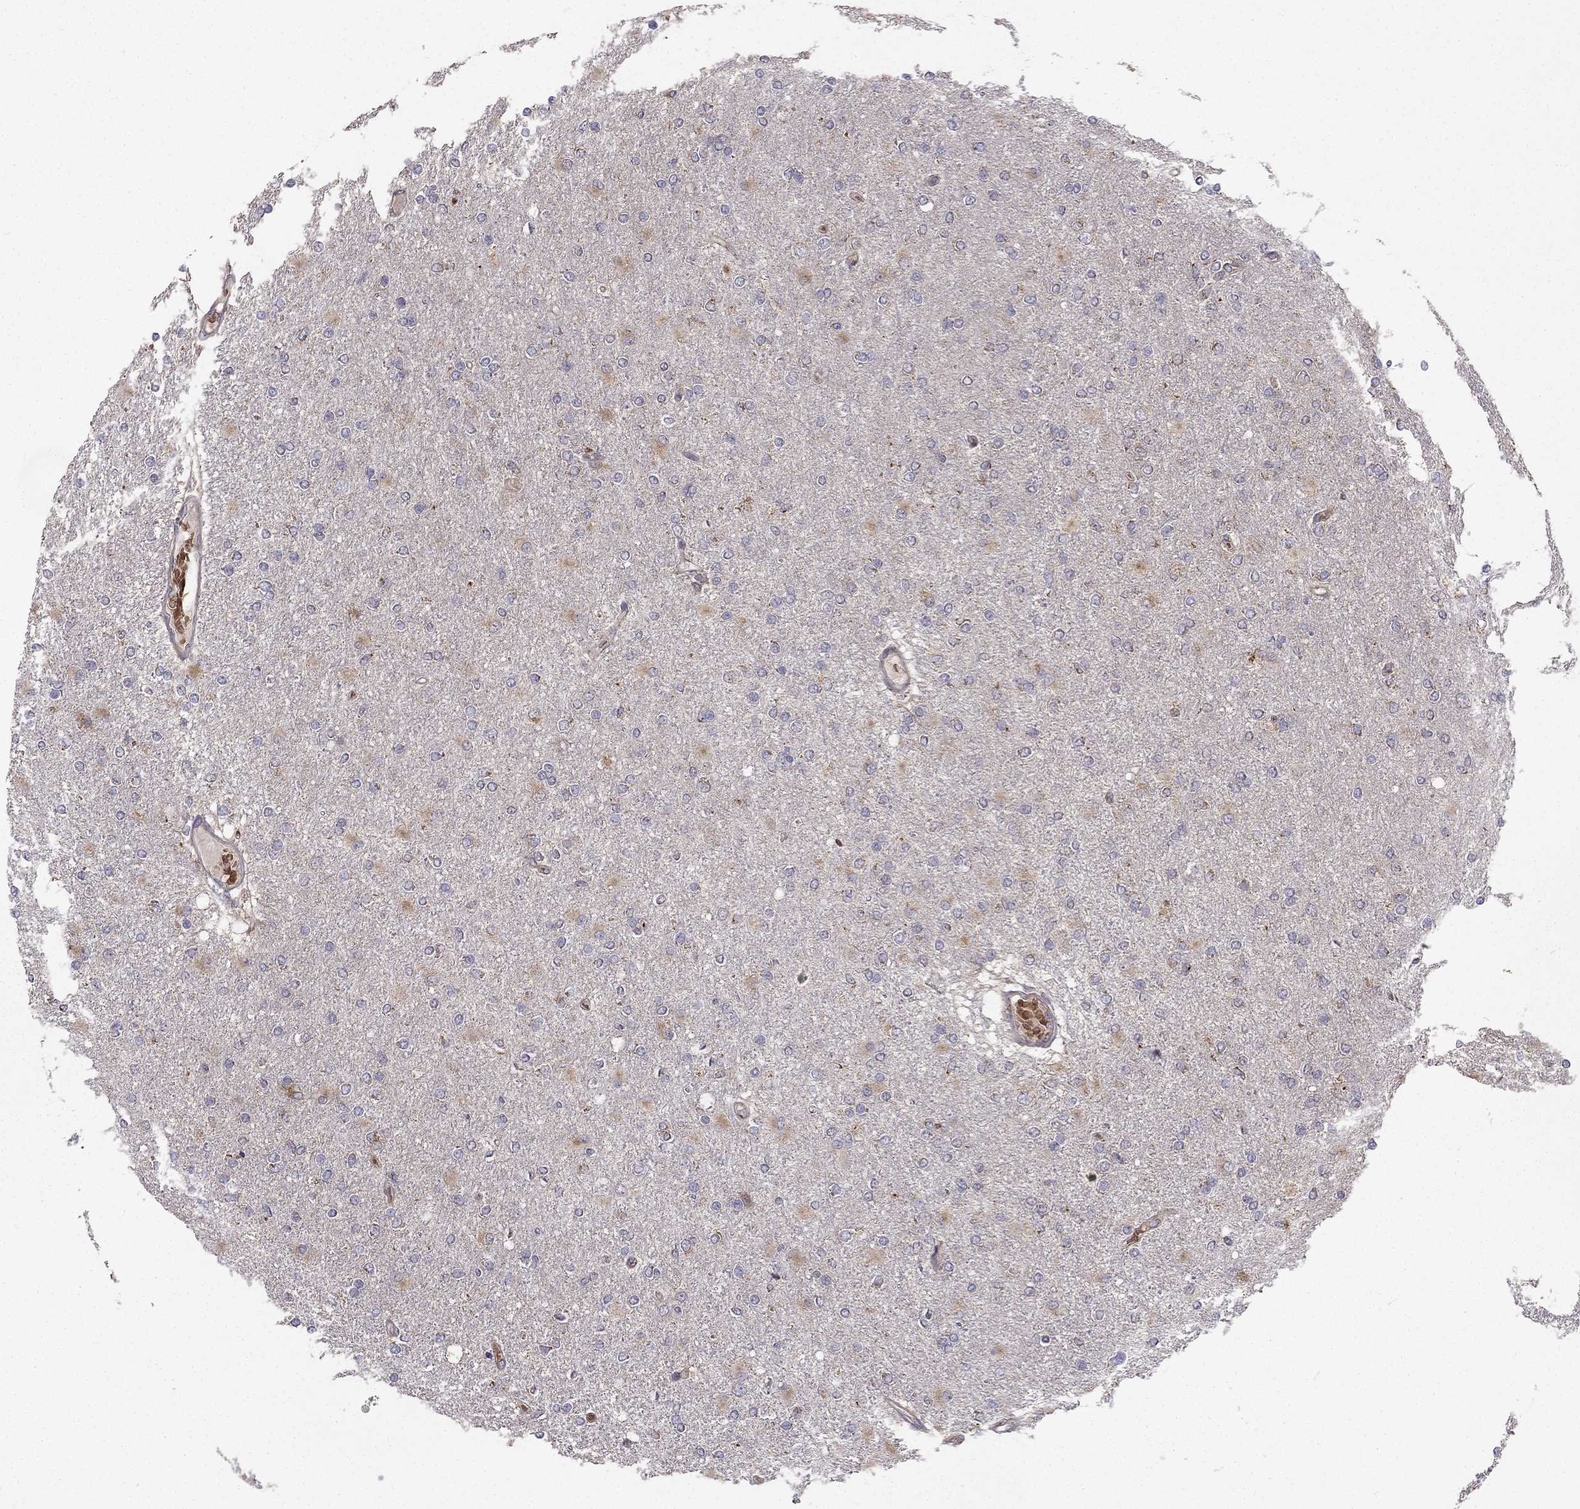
{"staining": {"intensity": "negative", "quantity": "none", "location": "none"}, "tissue": "glioma", "cell_type": "Tumor cells", "image_type": "cancer", "snomed": [{"axis": "morphology", "description": "Glioma, malignant, High grade"}, {"axis": "topography", "description": "Cerebral cortex"}], "caption": "Immunohistochemistry (IHC) image of human malignant high-grade glioma stained for a protein (brown), which shows no expression in tumor cells.", "gene": "B4GALT7", "patient": {"sex": "male", "age": 70}}